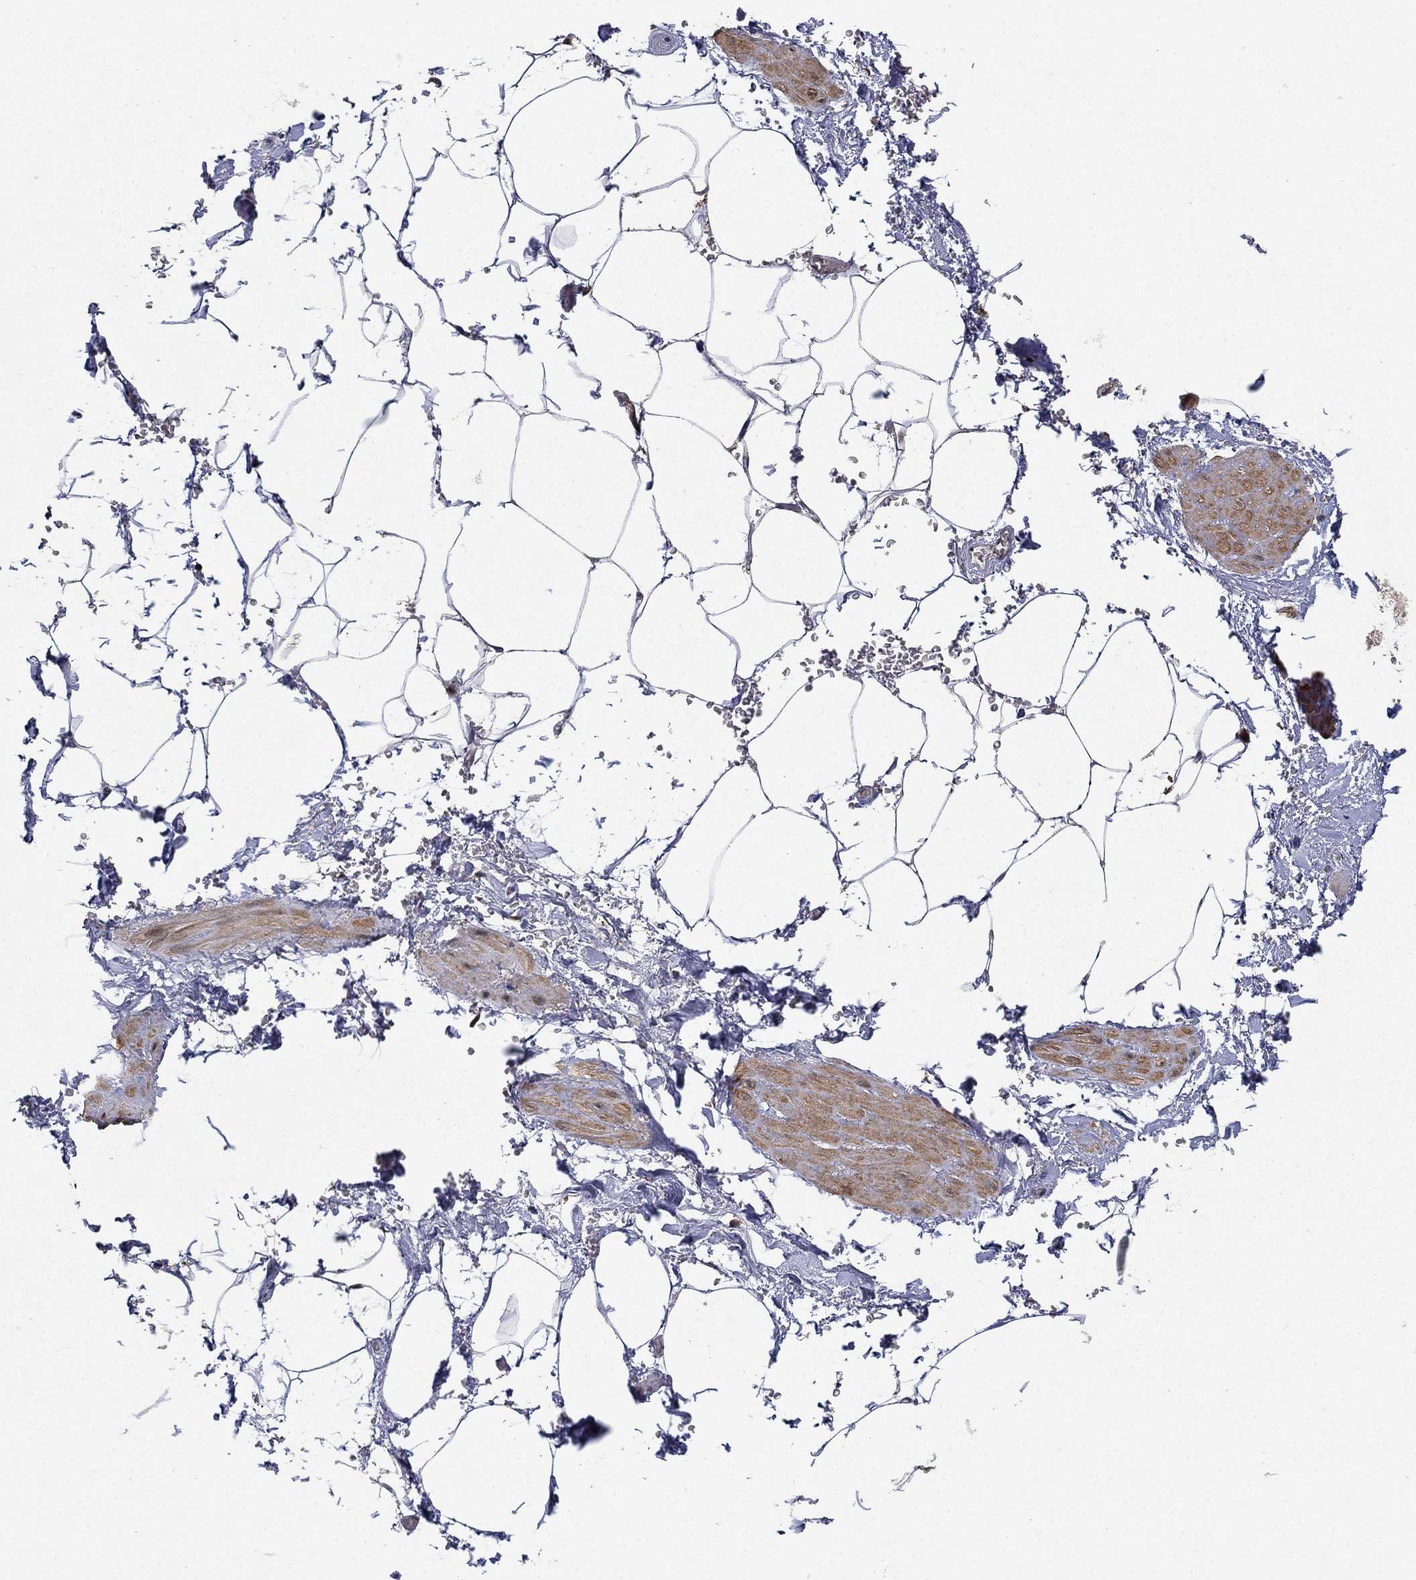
{"staining": {"intensity": "negative", "quantity": "none", "location": "none"}, "tissue": "adipose tissue", "cell_type": "Adipocytes", "image_type": "normal", "snomed": [{"axis": "morphology", "description": "Normal tissue, NOS"}, {"axis": "topography", "description": "Soft tissue"}, {"axis": "topography", "description": "Adipose tissue"}, {"axis": "topography", "description": "Vascular tissue"}, {"axis": "topography", "description": "Peripheral nerve tissue"}], "caption": "IHC photomicrograph of normal adipose tissue: human adipose tissue stained with DAB reveals no significant protein staining in adipocytes. (DAB (3,3'-diaminobenzidine) immunohistochemistry (IHC) visualized using brightfield microscopy, high magnification).", "gene": "CCDC66", "patient": {"sex": "male", "age": 68}}